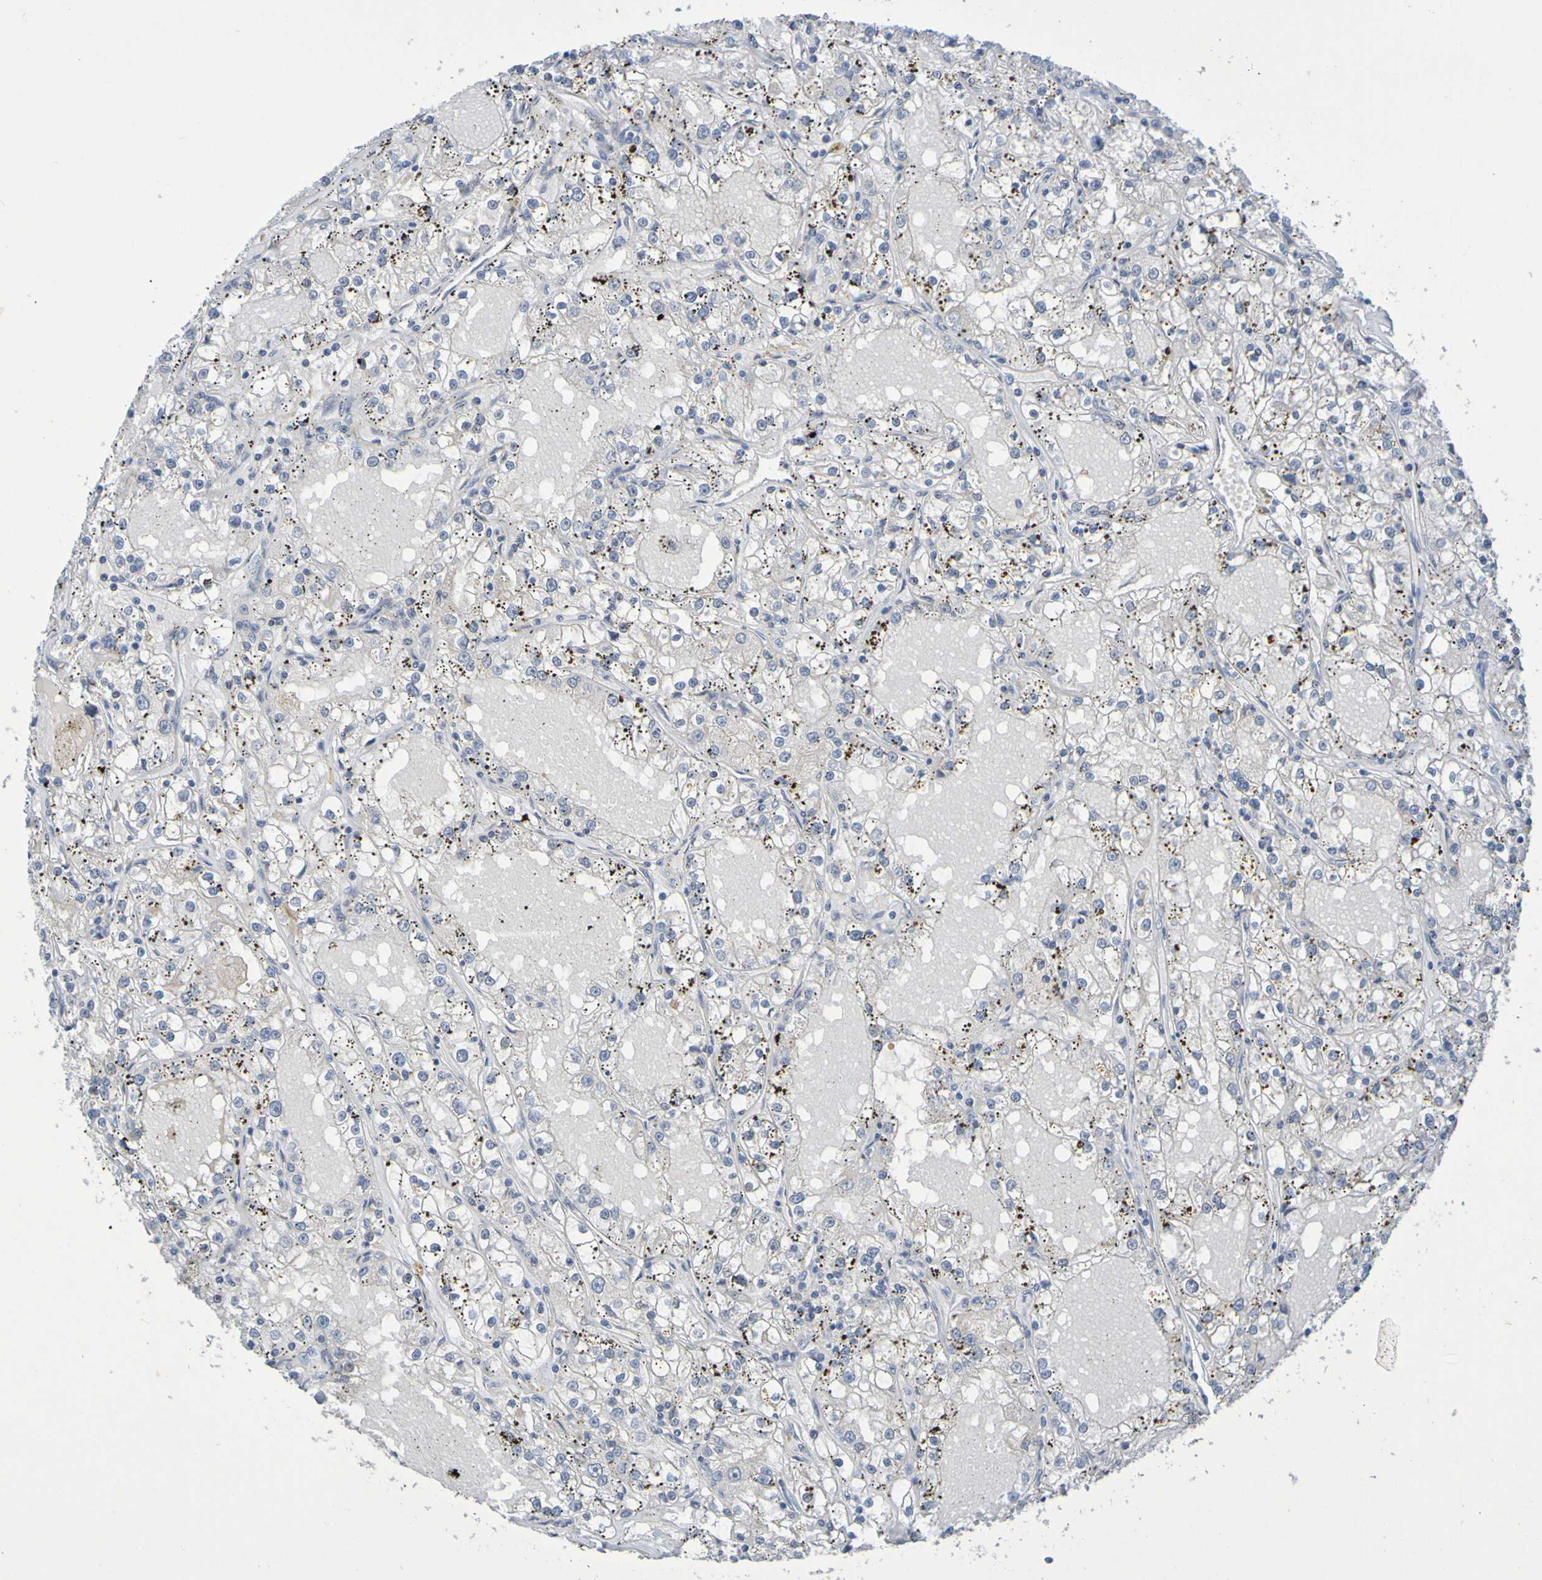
{"staining": {"intensity": "negative", "quantity": "none", "location": "none"}, "tissue": "renal cancer", "cell_type": "Tumor cells", "image_type": "cancer", "snomed": [{"axis": "morphology", "description": "Adenocarcinoma, NOS"}, {"axis": "topography", "description": "Kidney"}], "caption": "Protein analysis of renal cancer shows no significant positivity in tumor cells. Brightfield microscopy of immunohistochemistry (IHC) stained with DAB (3,3'-diaminobenzidine) (brown) and hematoxylin (blue), captured at high magnification.", "gene": "IL10", "patient": {"sex": "male", "age": 56}}